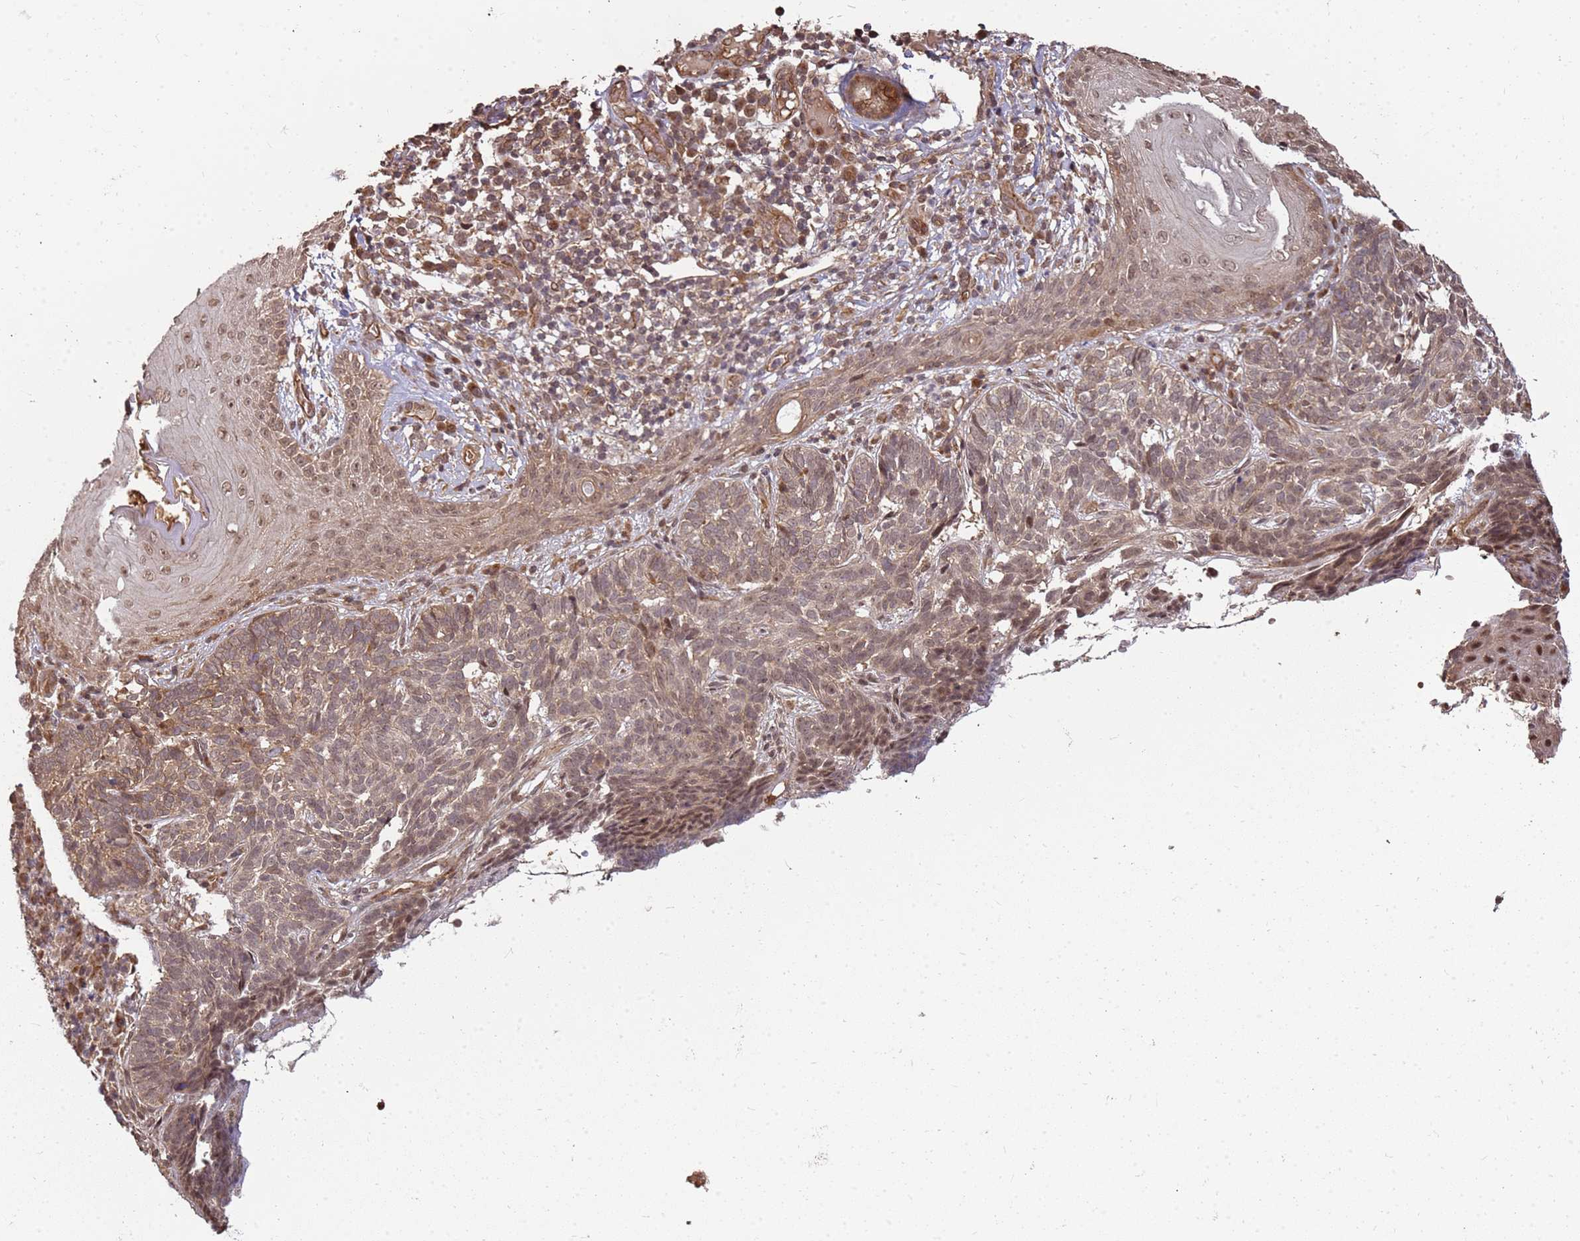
{"staining": {"intensity": "moderate", "quantity": ">75%", "location": "nuclear"}, "tissue": "skin cancer", "cell_type": "Tumor cells", "image_type": "cancer", "snomed": [{"axis": "morphology", "description": "Basal cell carcinoma"}, {"axis": "topography", "description": "Skin"}], "caption": "Protein expression analysis of skin cancer displays moderate nuclear expression in approximately >75% of tumor cells.", "gene": "ST18", "patient": {"sex": "male", "age": 88}}